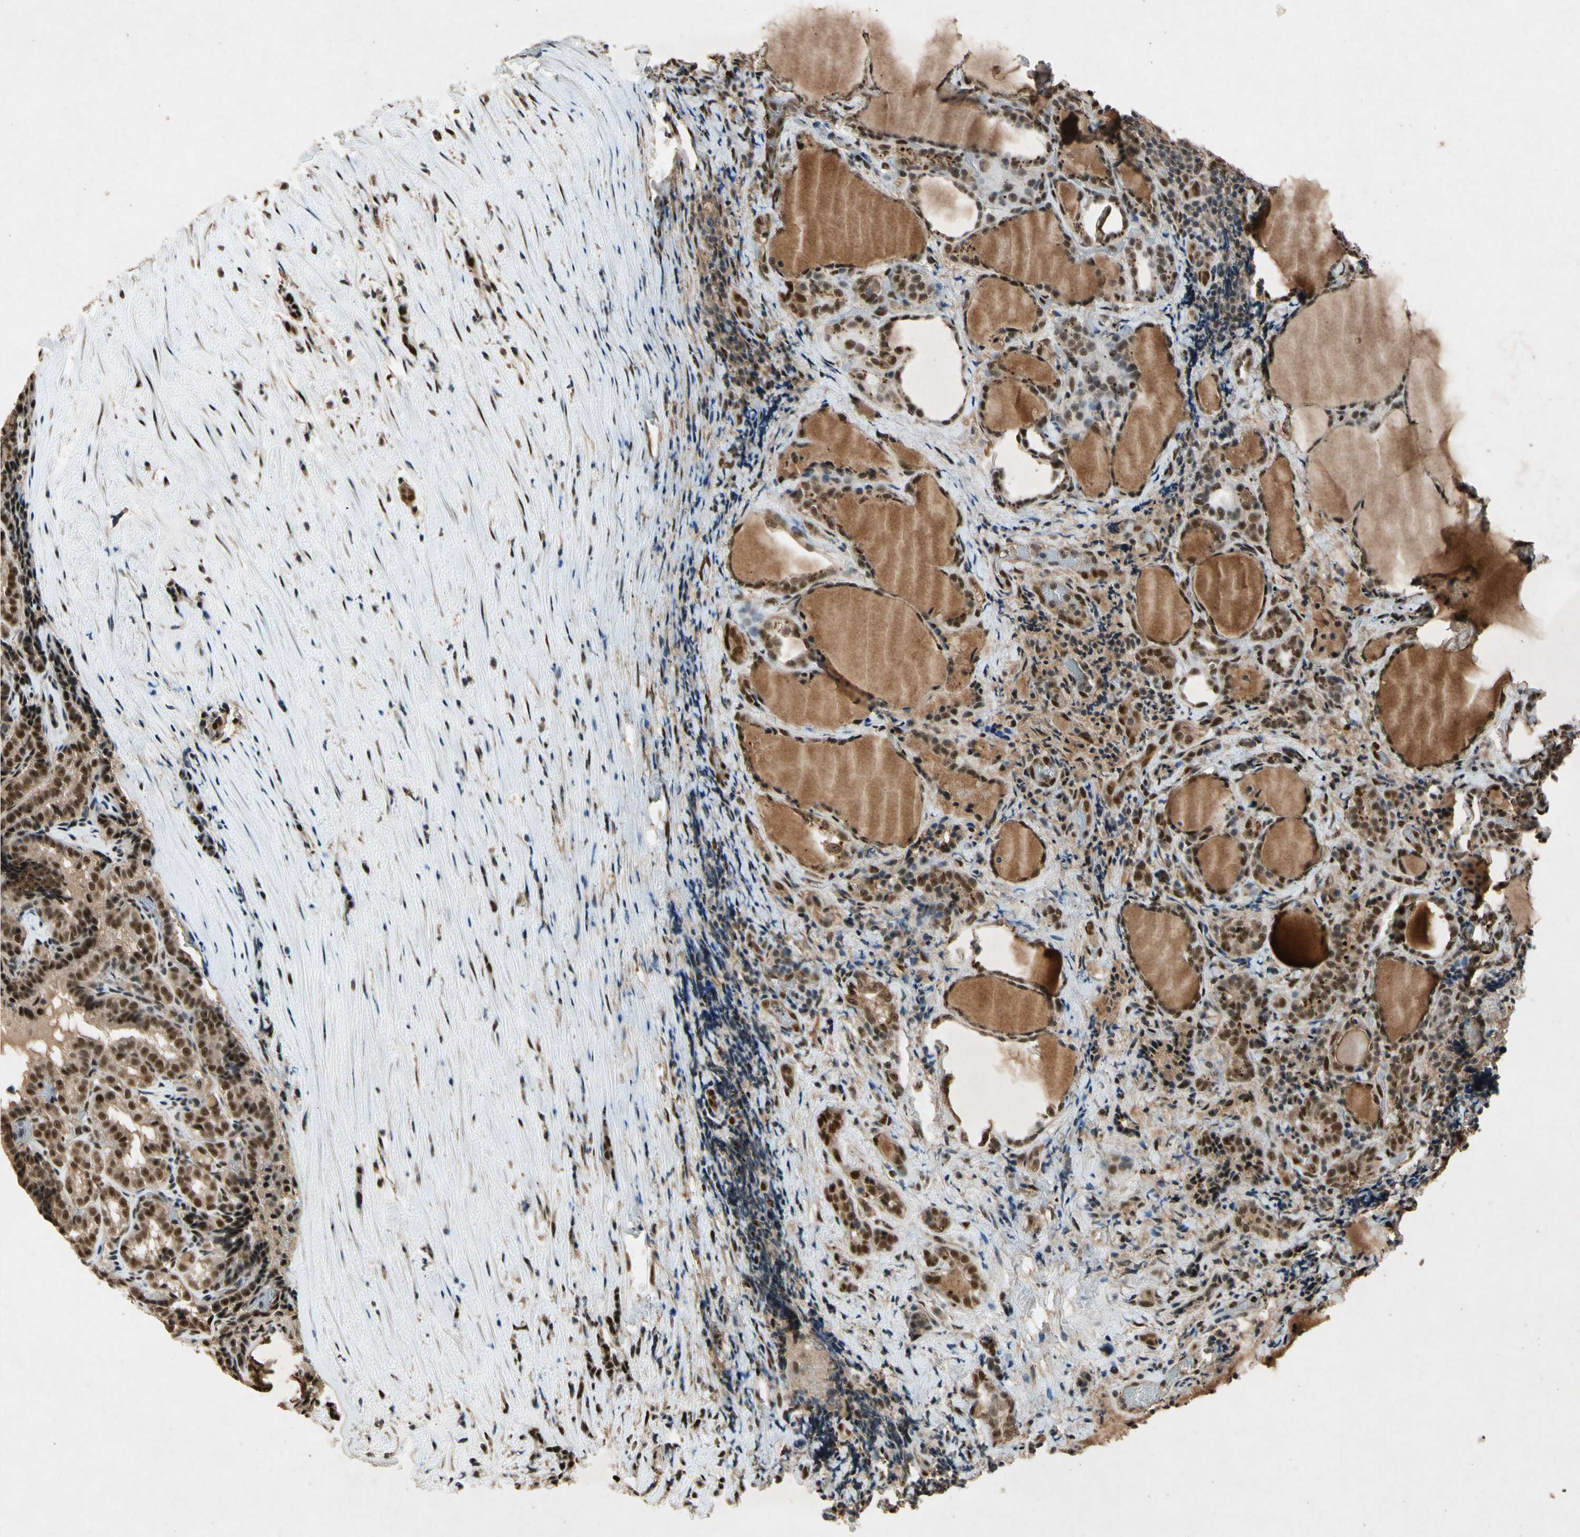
{"staining": {"intensity": "moderate", "quantity": ">75%", "location": "cytoplasmic/membranous,nuclear"}, "tissue": "thyroid cancer", "cell_type": "Tumor cells", "image_type": "cancer", "snomed": [{"axis": "morphology", "description": "Normal tissue, NOS"}, {"axis": "morphology", "description": "Papillary adenocarcinoma, NOS"}, {"axis": "topography", "description": "Thyroid gland"}], "caption": "A photomicrograph of human thyroid papillary adenocarcinoma stained for a protein exhibits moderate cytoplasmic/membranous and nuclear brown staining in tumor cells.", "gene": "PML", "patient": {"sex": "female", "age": 30}}